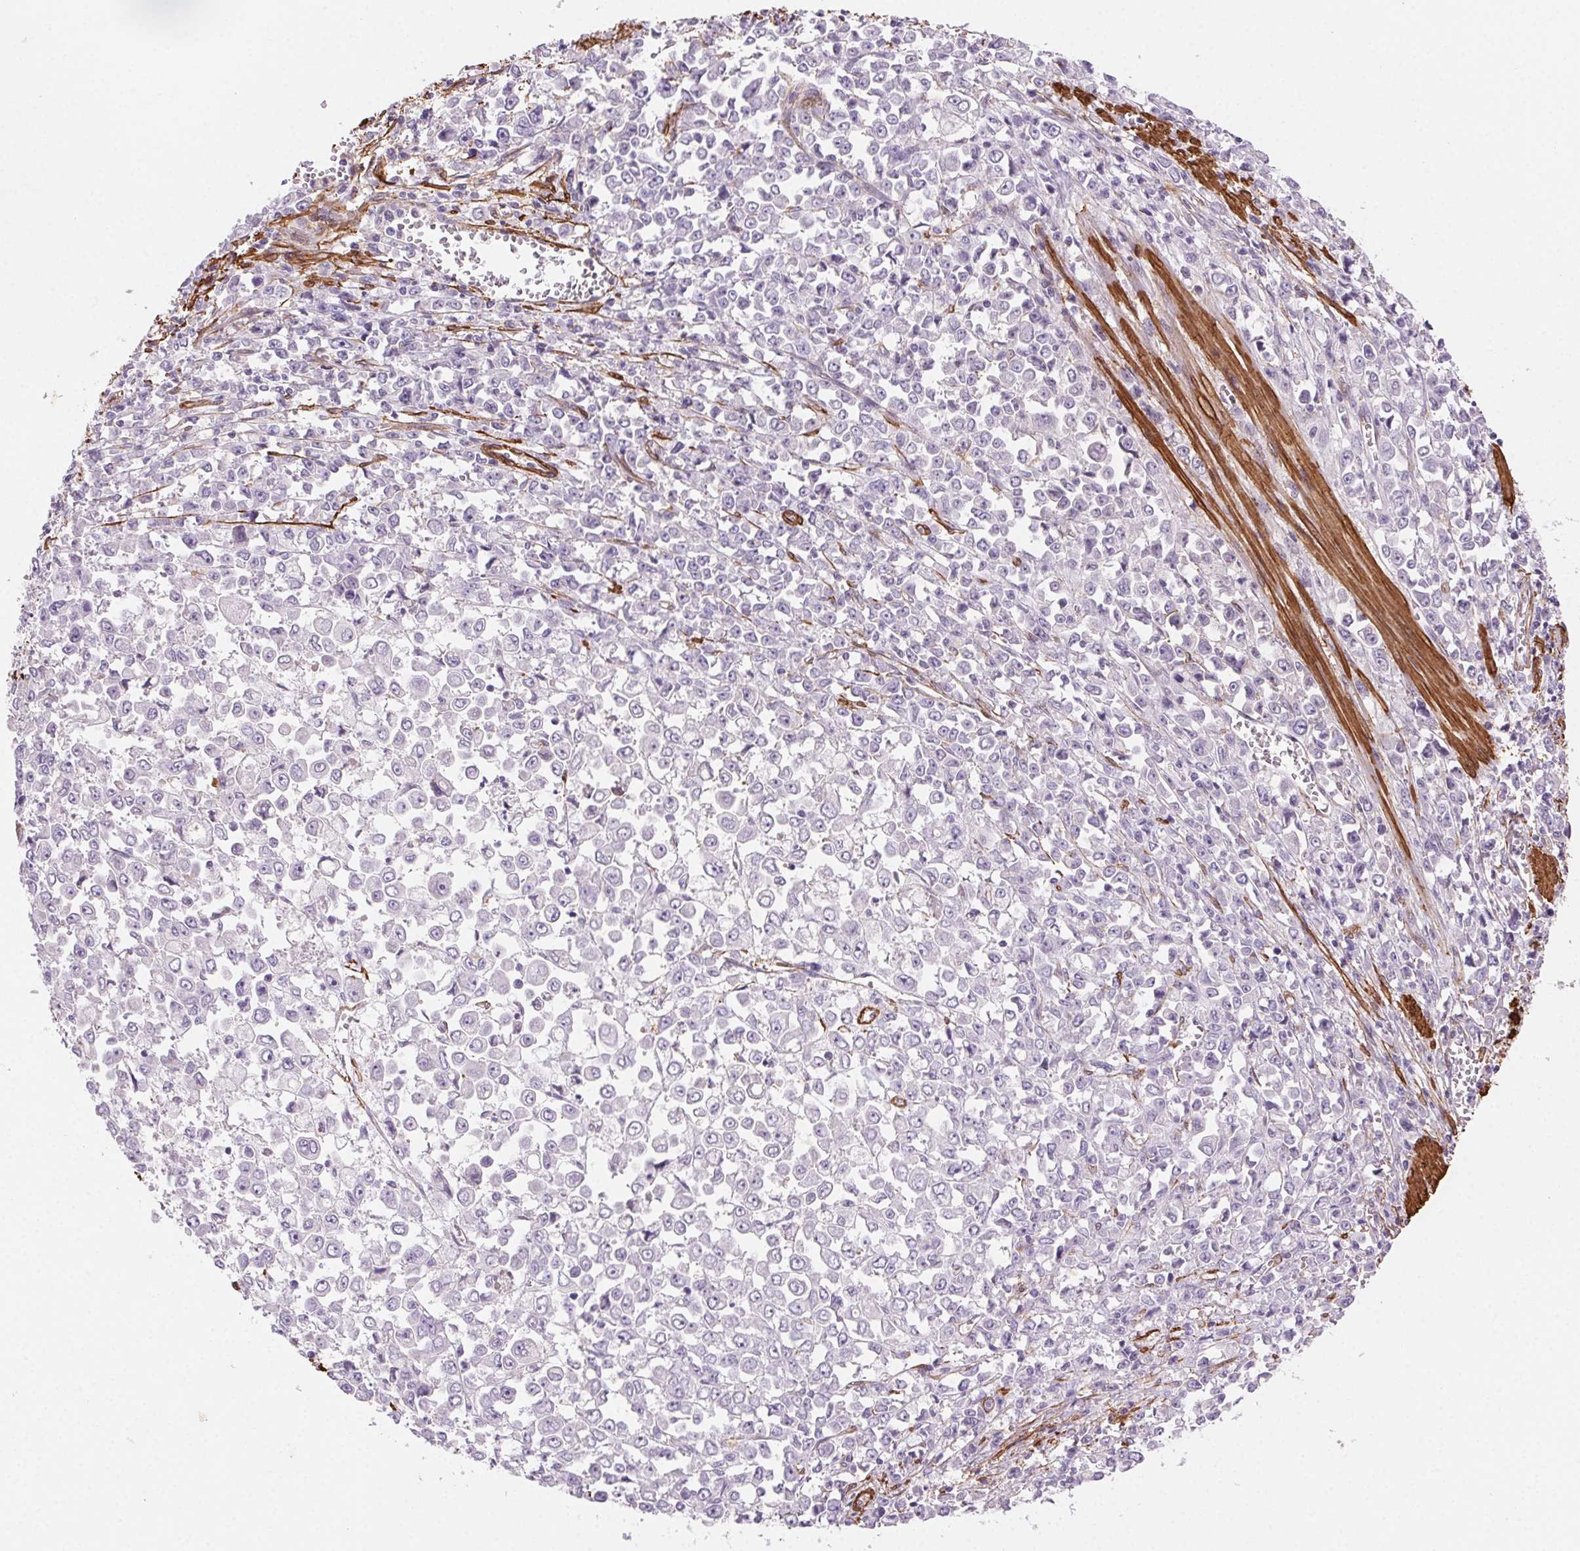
{"staining": {"intensity": "negative", "quantity": "none", "location": "none"}, "tissue": "stomach cancer", "cell_type": "Tumor cells", "image_type": "cancer", "snomed": [{"axis": "morphology", "description": "Adenocarcinoma, NOS"}, {"axis": "topography", "description": "Stomach, upper"}], "caption": "Immunohistochemical staining of stomach cancer demonstrates no significant expression in tumor cells. (DAB (3,3'-diaminobenzidine) immunohistochemistry (IHC), high magnification).", "gene": "GPX8", "patient": {"sex": "male", "age": 70}}